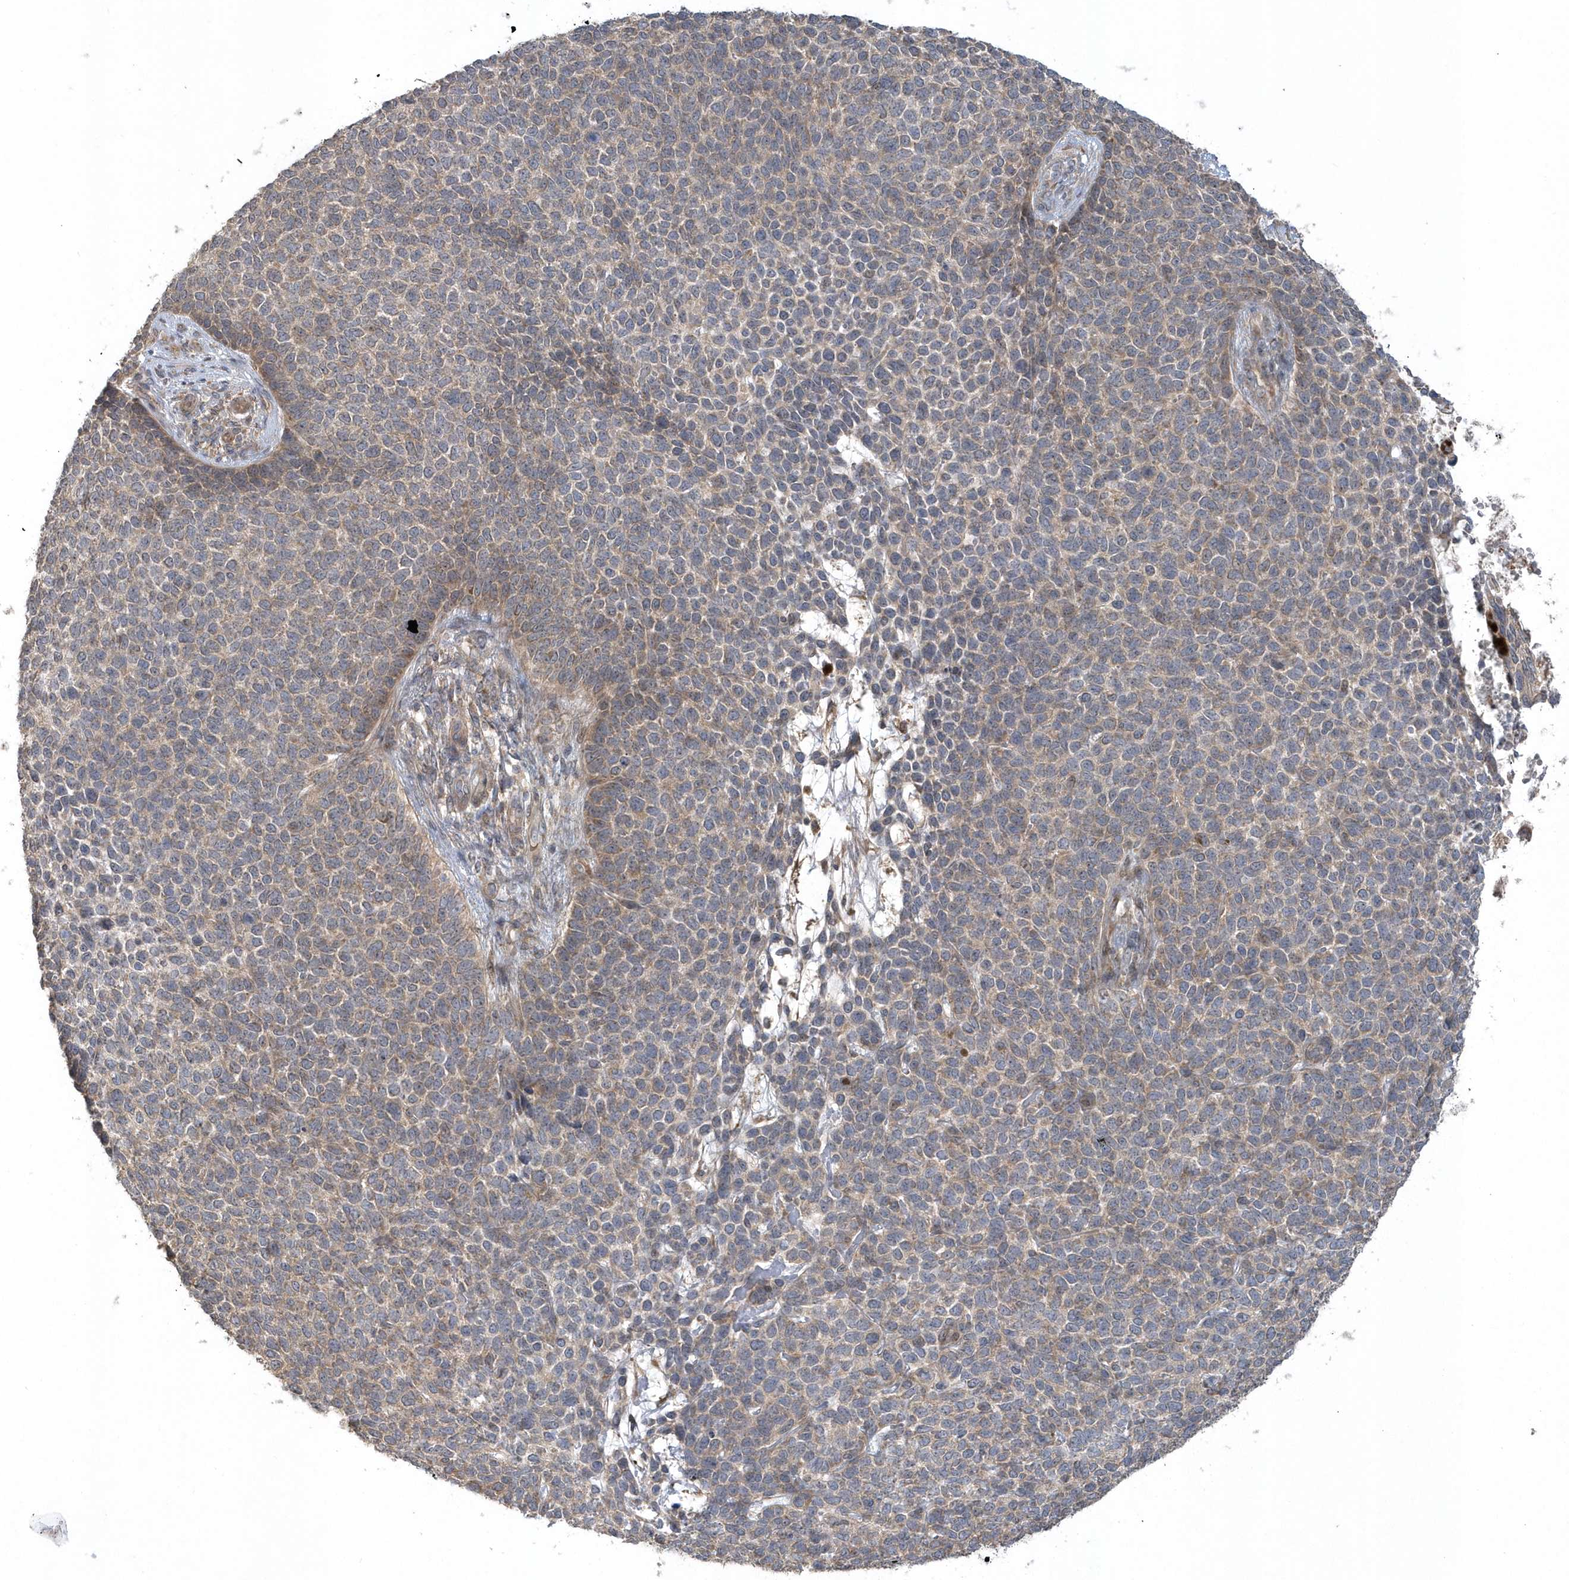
{"staining": {"intensity": "weak", "quantity": "25%-75%", "location": "cytoplasmic/membranous"}, "tissue": "skin cancer", "cell_type": "Tumor cells", "image_type": "cancer", "snomed": [{"axis": "morphology", "description": "Basal cell carcinoma"}, {"axis": "topography", "description": "Skin"}], "caption": "Immunohistochemical staining of human skin cancer exhibits low levels of weak cytoplasmic/membranous staining in about 25%-75% of tumor cells. The staining was performed using DAB (3,3'-diaminobenzidine) to visualize the protein expression in brown, while the nuclei were stained in blue with hematoxylin (Magnification: 20x).", "gene": "THG1L", "patient": {"sex": "female", "age": 84}}